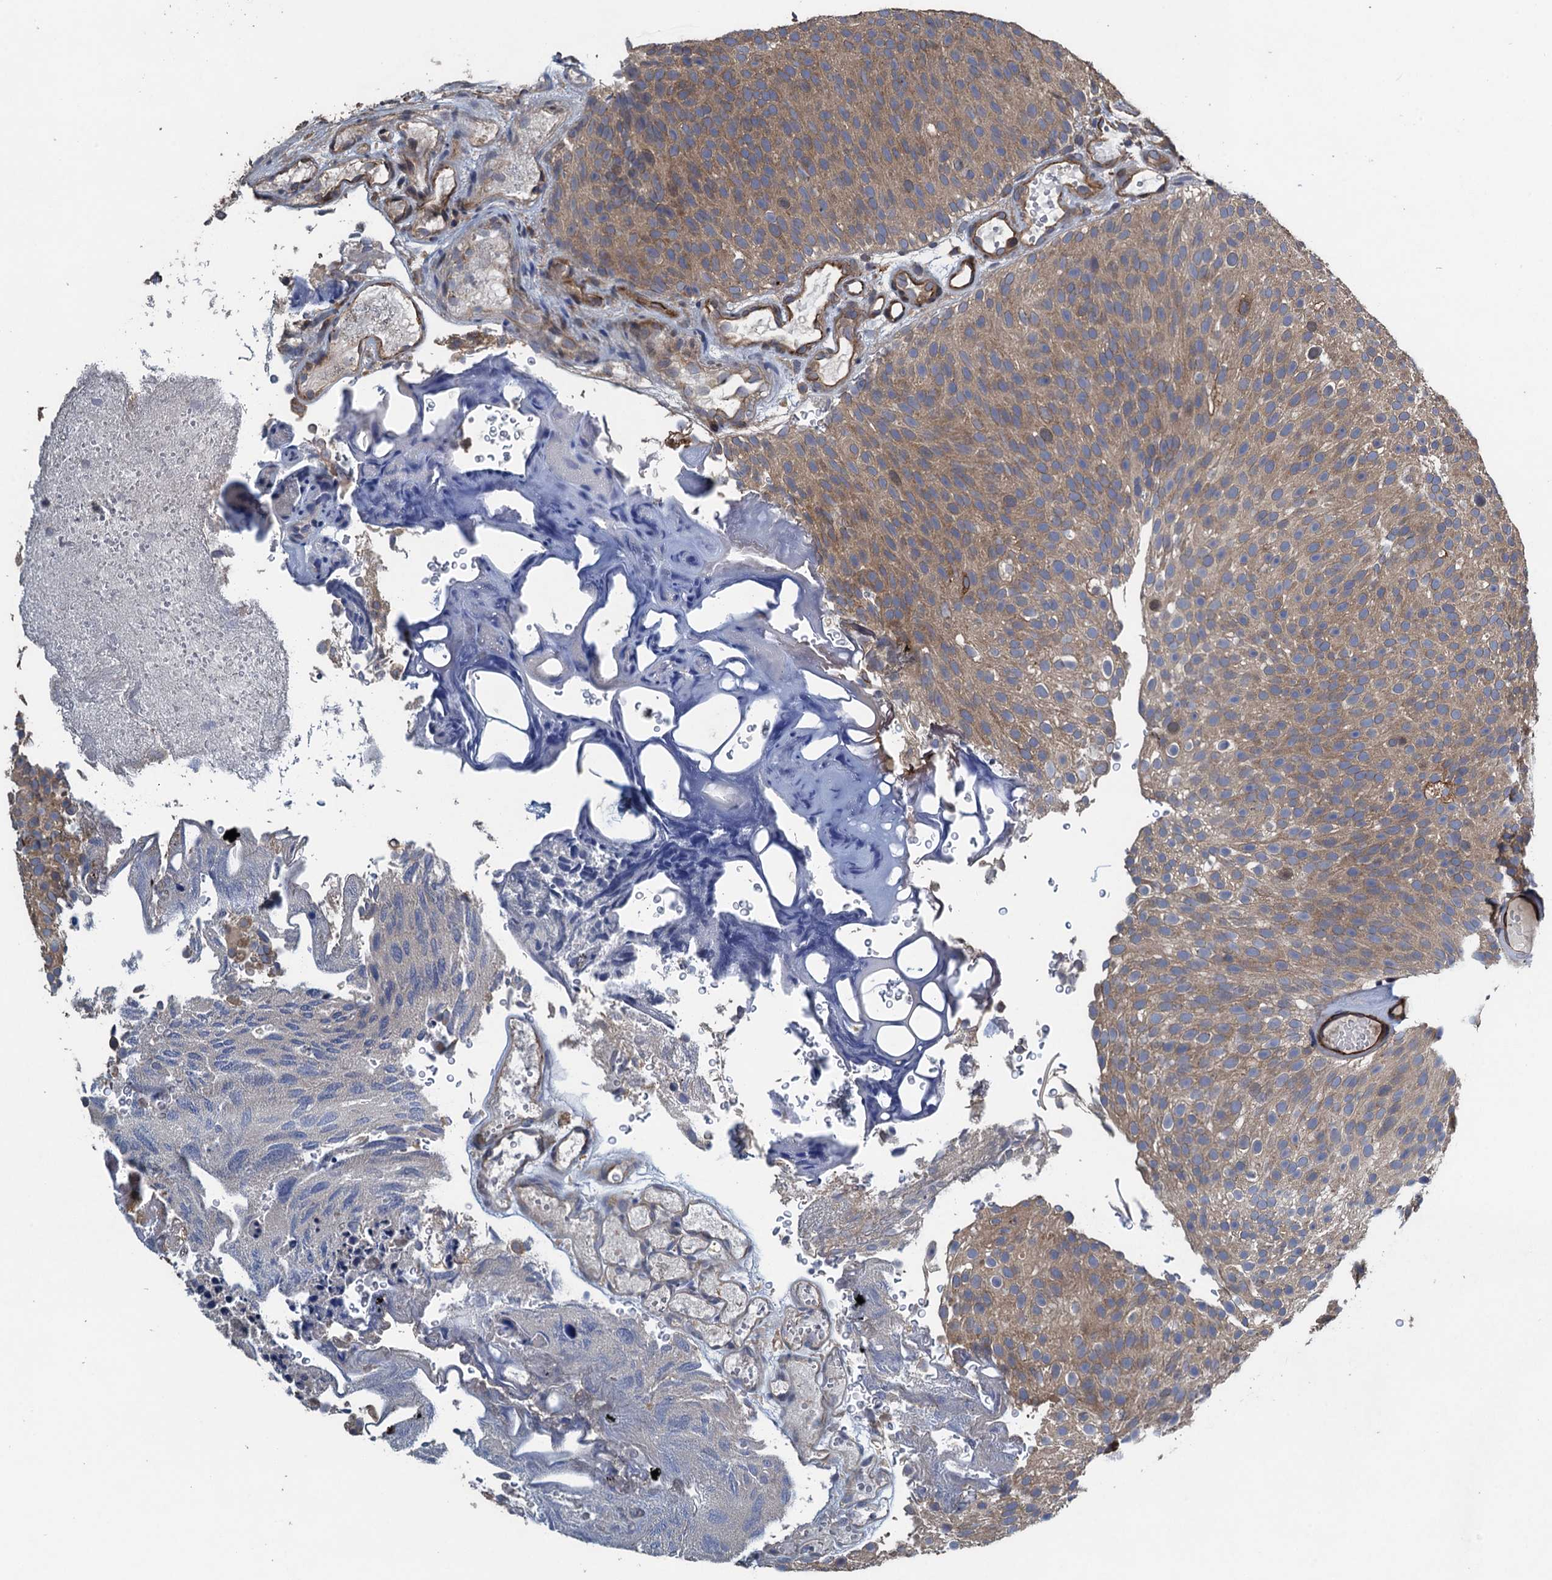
{"staining": {"intensity": "moderate", "quantity": ">75%", "location": "cytoplasmic/membranous"}, "tissue": "urothelial cancer", "cell_type": "Tumor cells", "image_type": "cancer", "snomed": [{"axis": "morphology", "description": "Urothelial carcinoma, Low grade"}, {"axis": "topography", "description": "Urinary bladder"}], "caption": "IHC image of neoplastic tissue: human urothelial cancer stained using immunohistochemistry demonstrates medium levels of moderate protein expression localized specifically in the cytoplasmic/membranous of tumor cells, appearing as a cytoplasmic/membranous brown color.", "gene": "CNTN5", "patient": {"sex": "male", "age": 78}}